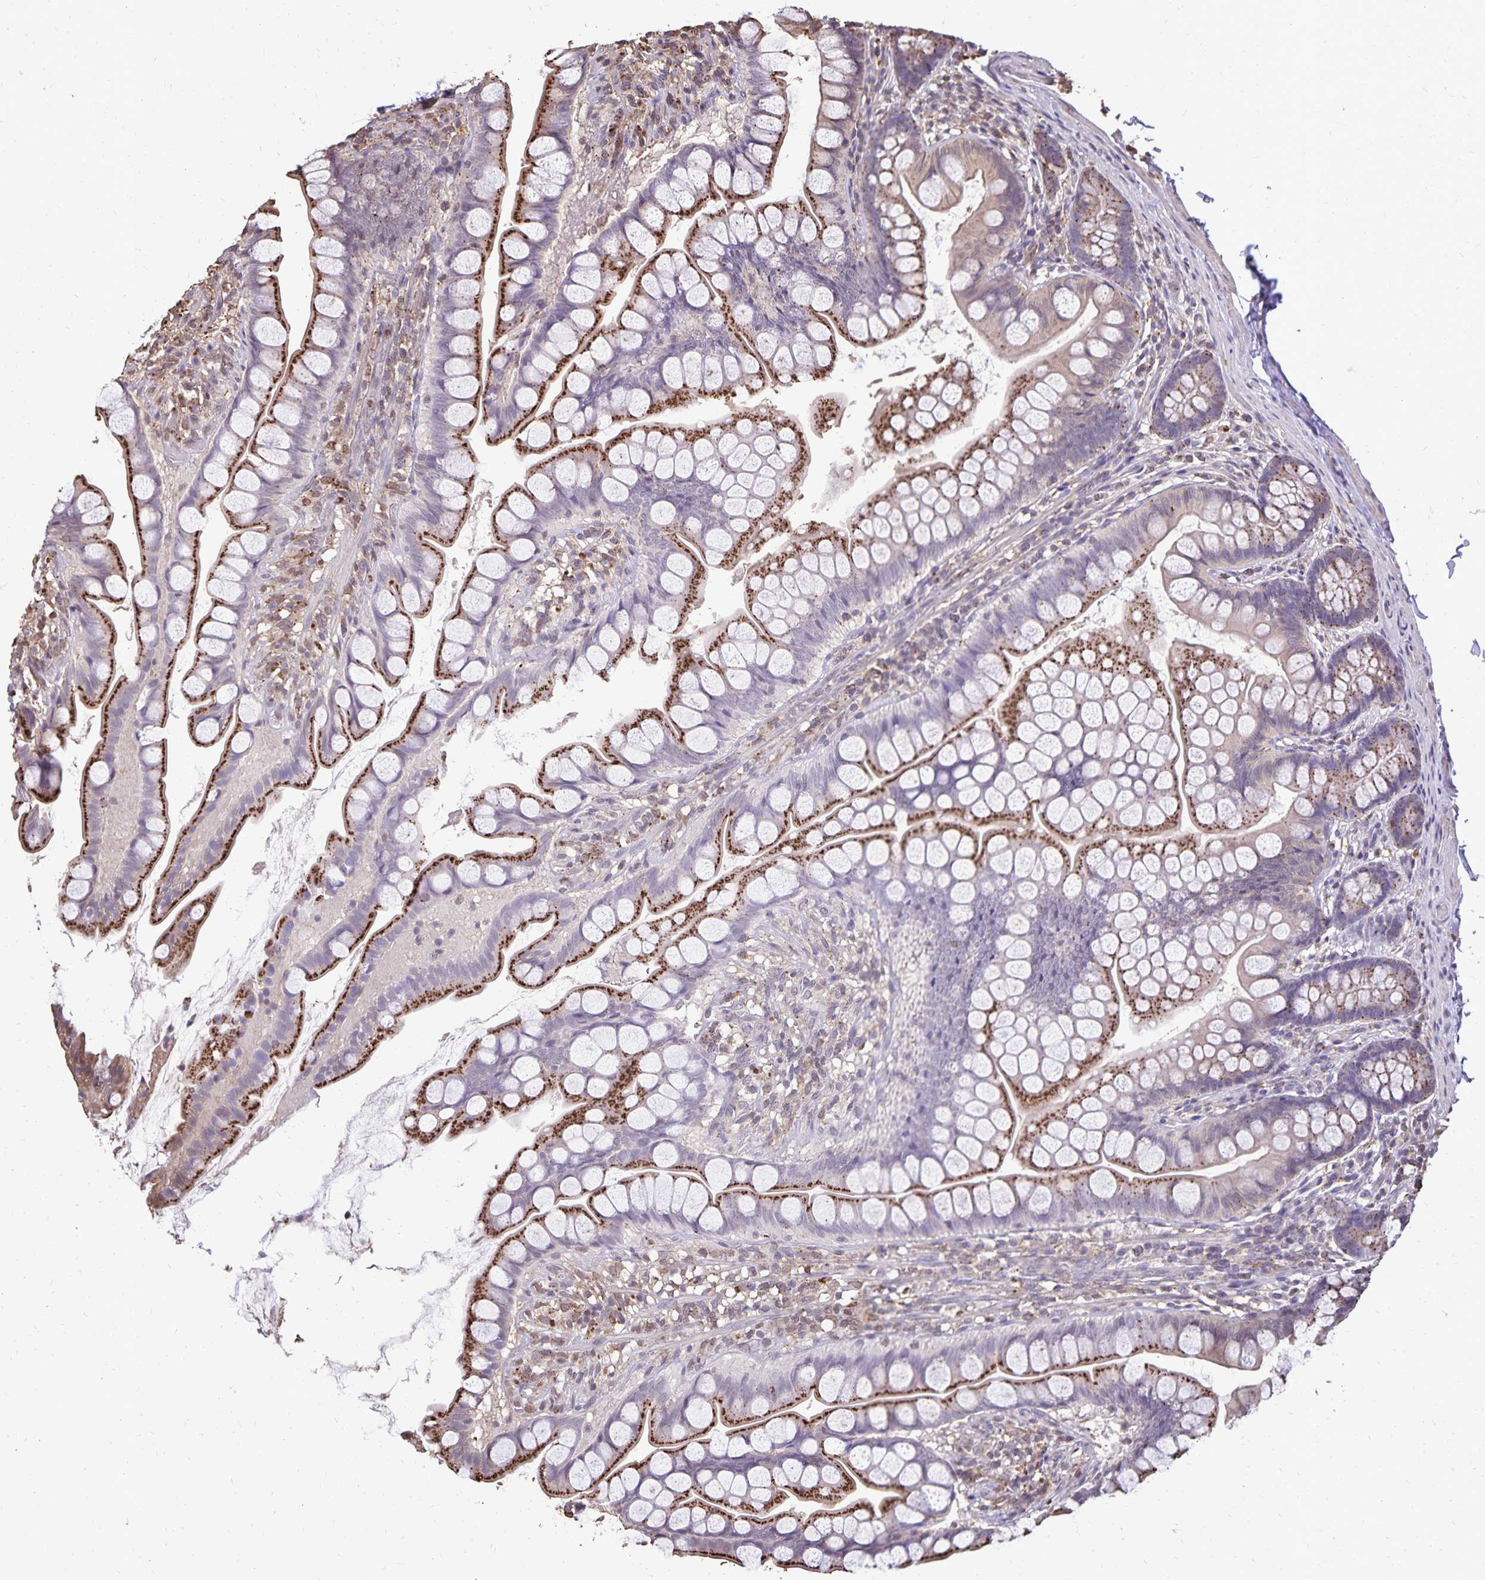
{"staining": {"intensity": "strong", "quantity": ">75%", "location": "cytoplasmic/membranous"}, "tissue": "small intestine", "cell_type": "Glandular cells", "image_type": "normal", "snomed": [{"axis": "morphology", "description": "Normal tissue, NOS"}, {"axis": "topography", "description": "Small intestine"}], "caption": "About >75% of glandular cells in benign human small intestine display strong cytoplasmic/membranous protein staining as visualized by brown immunohistochemical staining.", "gene": "CHMP1B", "patient": {"sex": "male", "age": 70}}